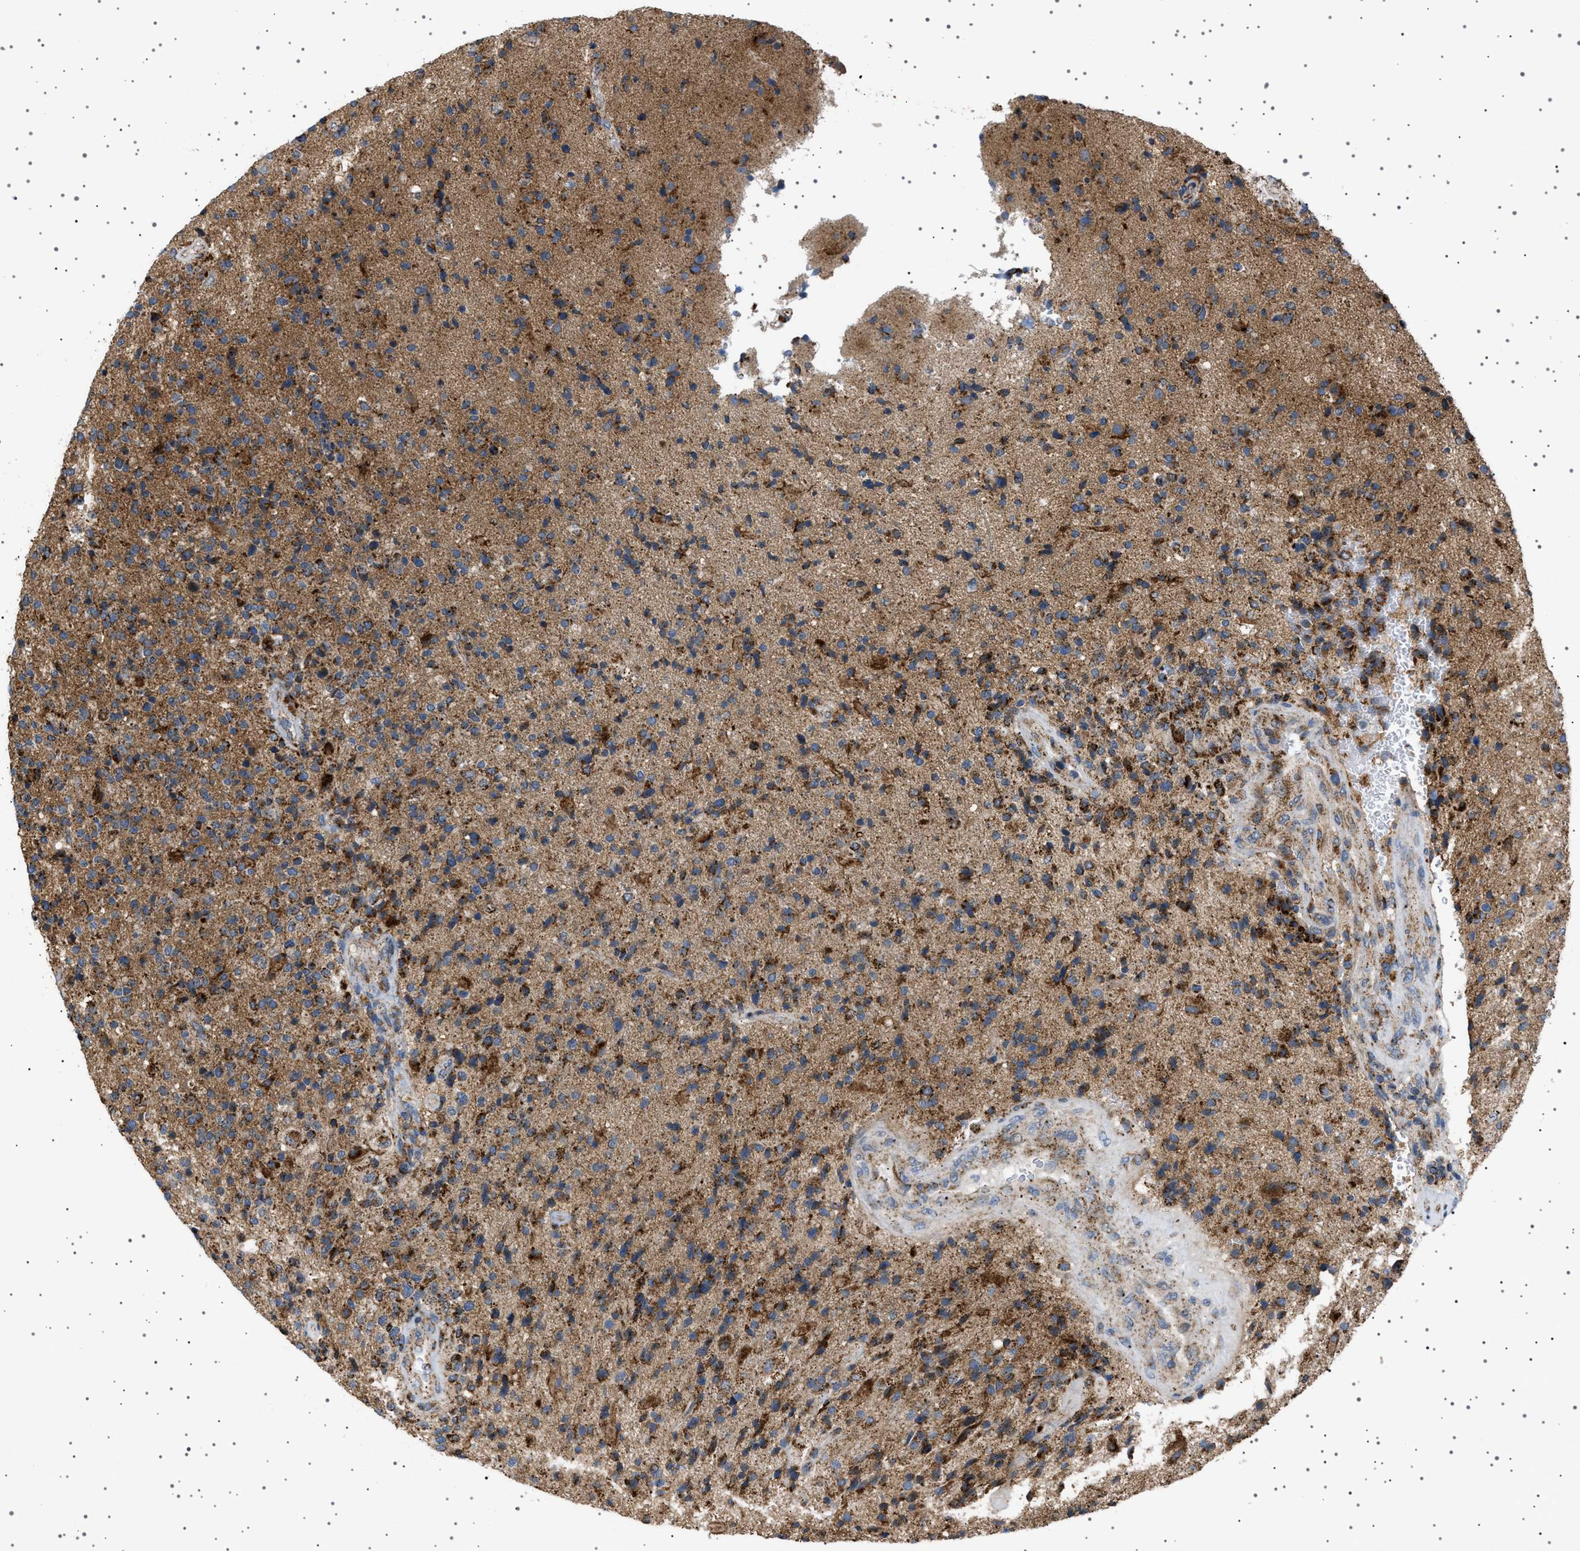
{"staining": {"intensity": "strong", "quantity": "25%-75%", "location": "cytoplasmic/membranous"}, "tissue": "glioma", "cell_type": "Tumor cells", "image_type": "cancer", "snomed": [{"axis": "morphology", "description": "Glioma, malignant, High grade"}, {"axis": "topography", "description": "Brain"}], "caption": "About 25%-75% of tumor cells in malignant glioma (high-grade) display strong cytoplasmic/membranous protein staining as visualized by brown immunohistochemical staining.", "gene": "UBXN8", "patient": {"sex": "male", "age": 72}}